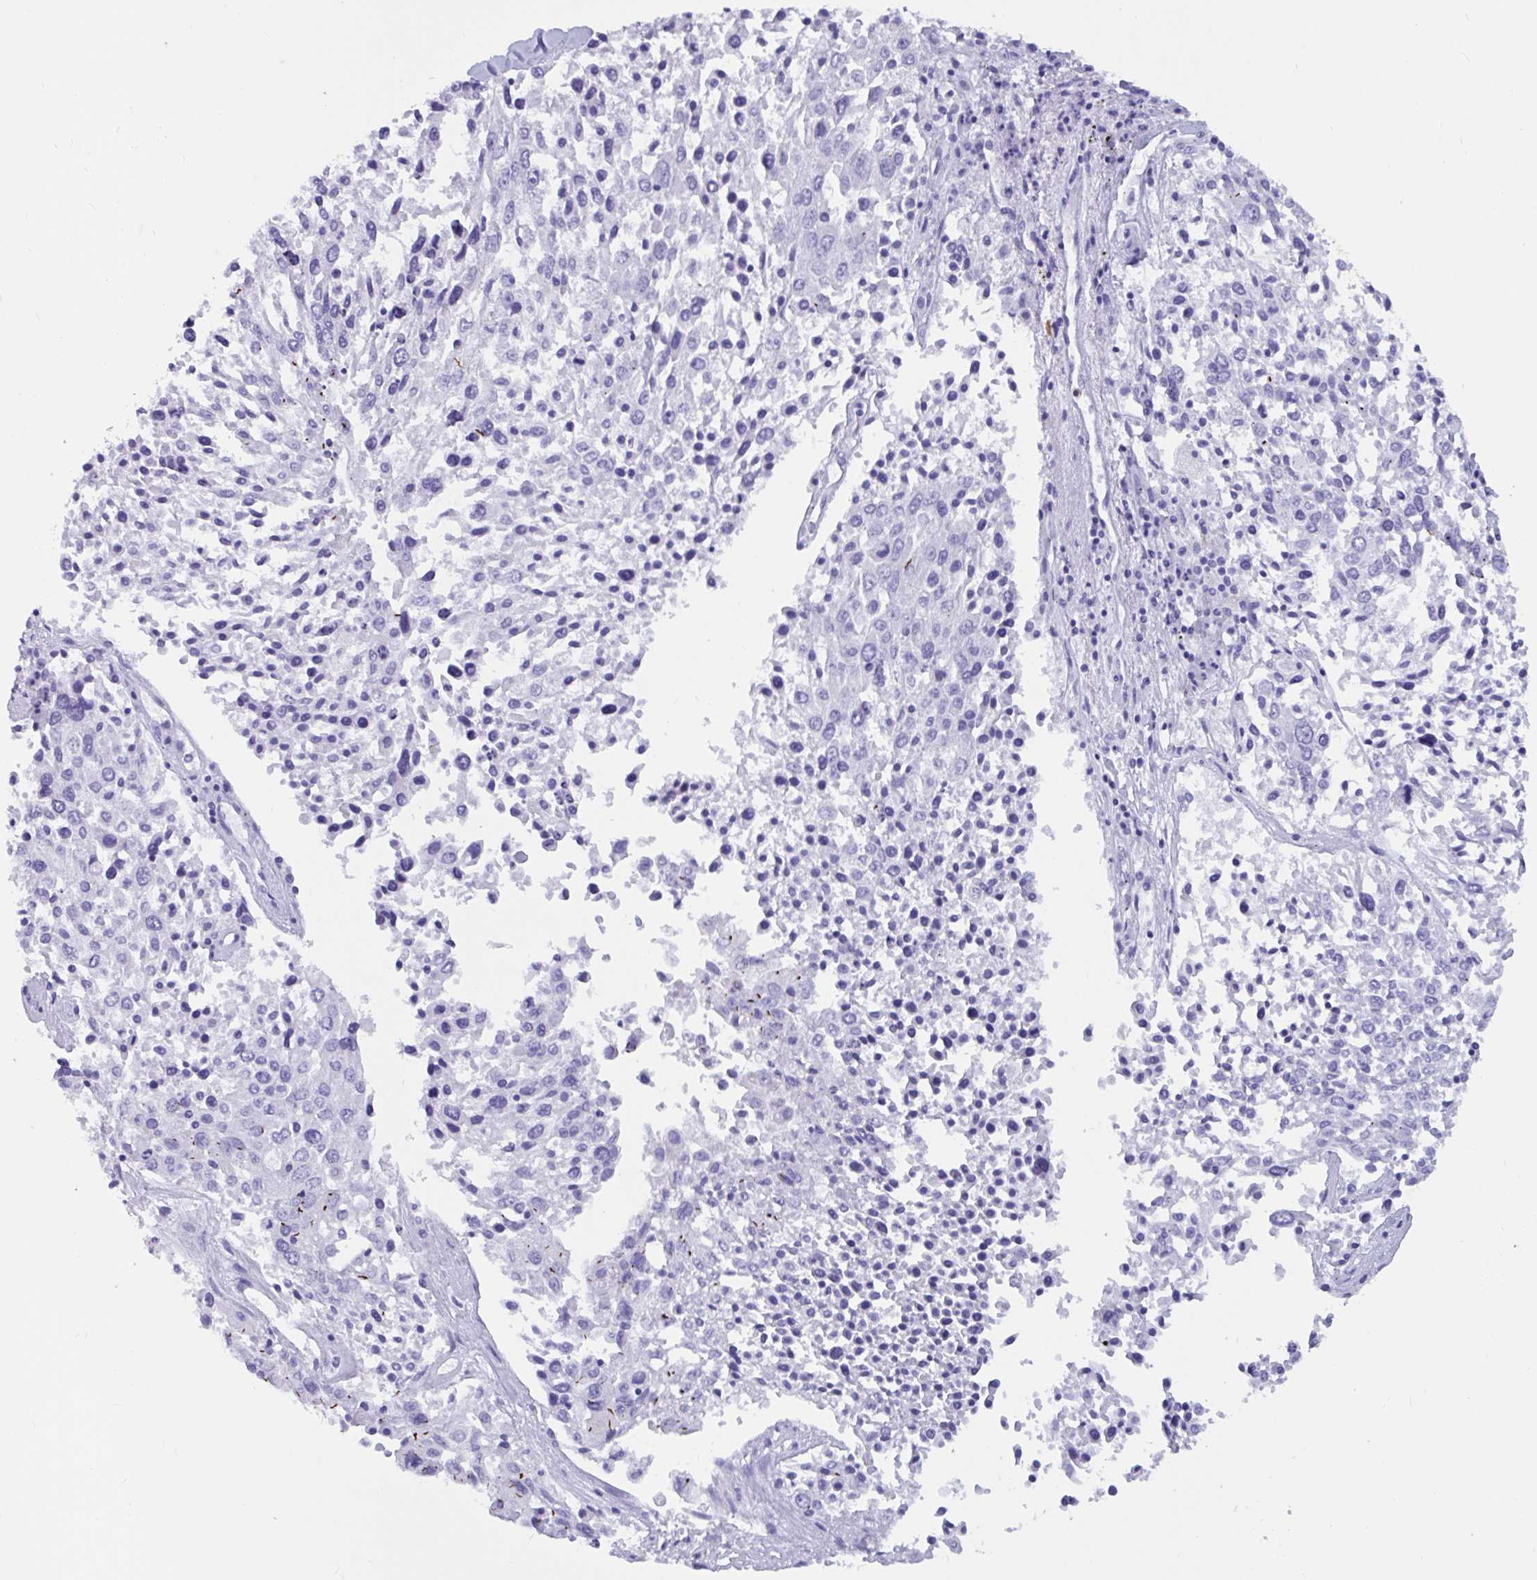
{"staining": {"intensity": "negative", "quantity": "none", "location": "none"}, "tissue": "lung cancer", "cell_type": "Tumor cells", "image_type": "cancer", "snomed": [{"axis": "morphology", "description": "Squamous cell carcinoma, NOS"}, {"axis": "topography", "description": "Lung"}], "caption": "This is an IHC micrograph of squamous cell carcinoma (lung). There is no staining in tumor cells.", "gene": "RNASE3", "patient": {"sex": "male", "age": 65}}